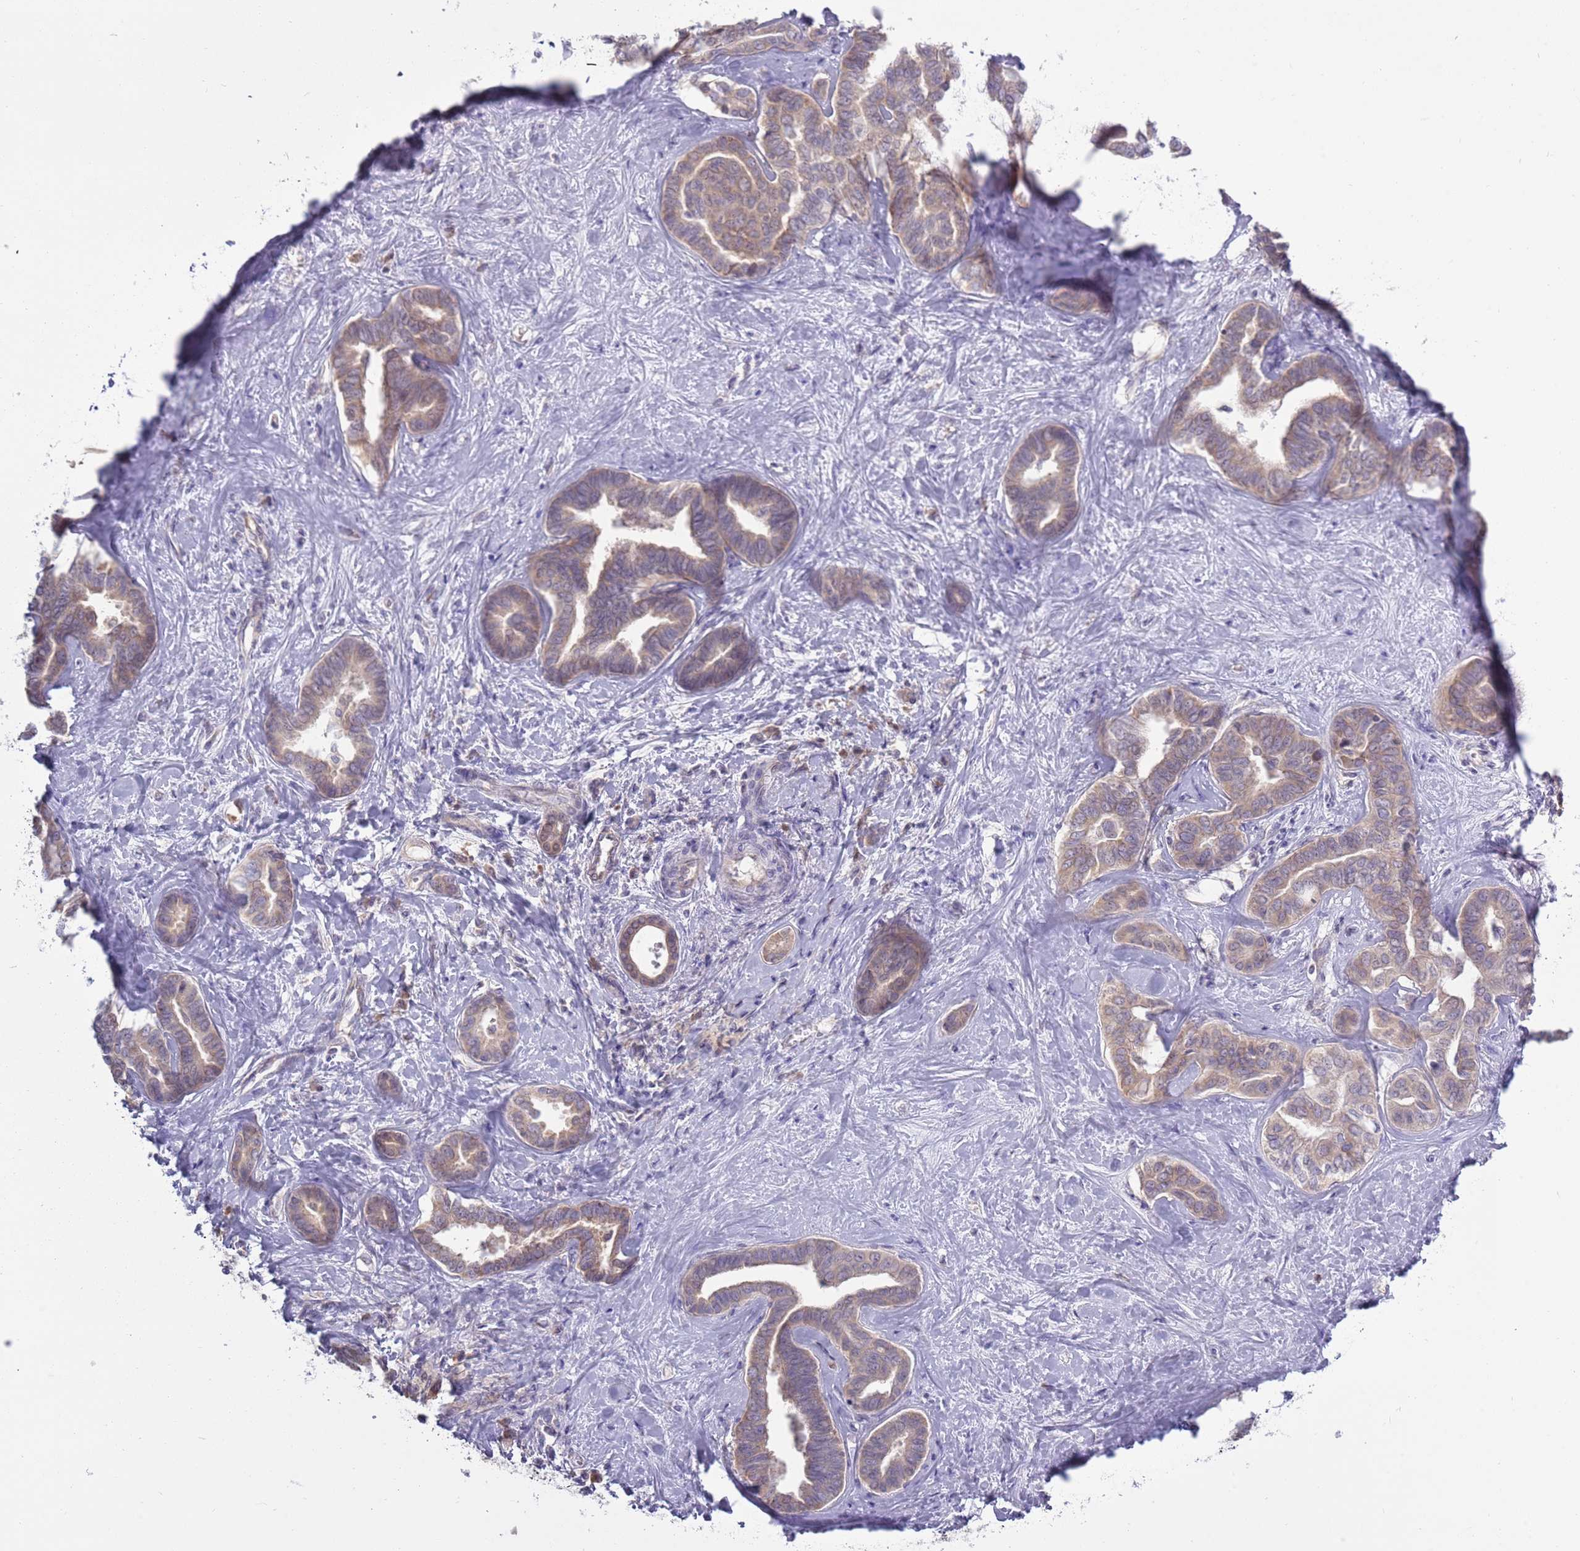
{"staining": {"intensity": "weak", "quantity": ">75%", "location": "cytoplasmic/membranous"}, "tissue": "liver cancer", "cell_type": "Tumor cells", "image_type": "cancer", "snomed": [{"axis": "morphology", "description": "Cholangiocarcinoma"}, {"axis": "topography", "description": "Liver"}], "caption": "Immunohistochemistry (IHC) photomicrograph of neoplastic tissue: liver cholangiocarcinoma stained using immunohistochemistry demonstrates low levels of weak protein expression localized specifically in the cytoplasmic/membranous of tumor cells, appearing as a cytoplasmic/membranous brown color.", "gene": "RPL17-C18orf32", "patient": {"sex": "female", "age": 77}}